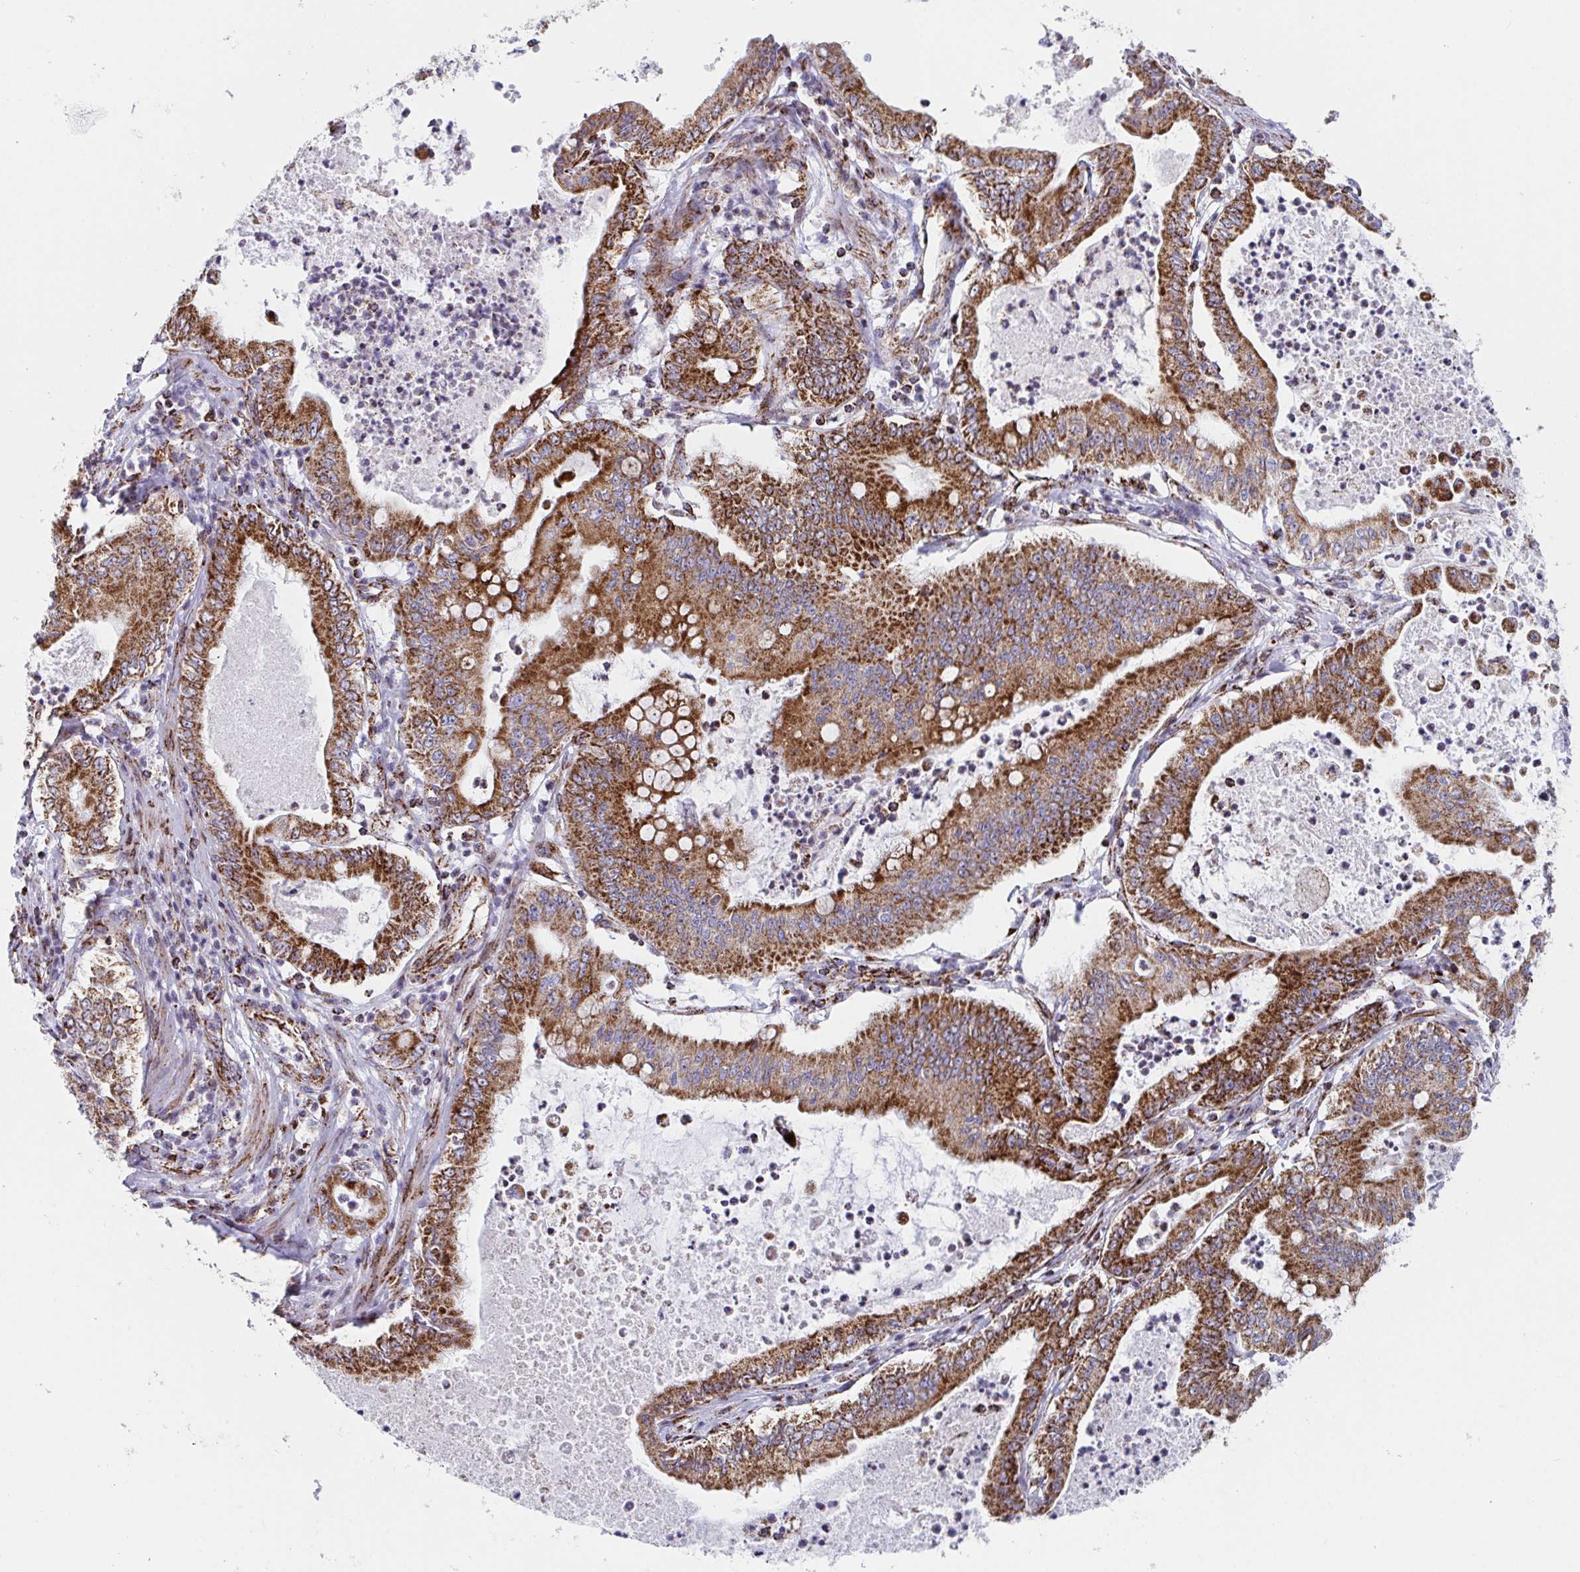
{"staining": {"intensity": "strong", "quantity": ">75%", "location": "cytoplasmic/membranous"}, "tissue": "pancreatic cancer", "cell_type": "Tumor cells", "image_type": "cancer", "snomed": [{"axis": "morphology", "description": "Adenocarcinoma, NOS"}, {"axis": "topography", "description": "Pancreas"}], "caption": "A high-resolution photomicrograph shows immunohistochemistry (IHC) staining of pancreatic adenocarcinoma, which demonstrates strong cytoplasmic/membranous positivity in approximately >75% of tumor cells.", "gene": "ATP5MJ", "patient": {"sex": "male", "age": 71}}